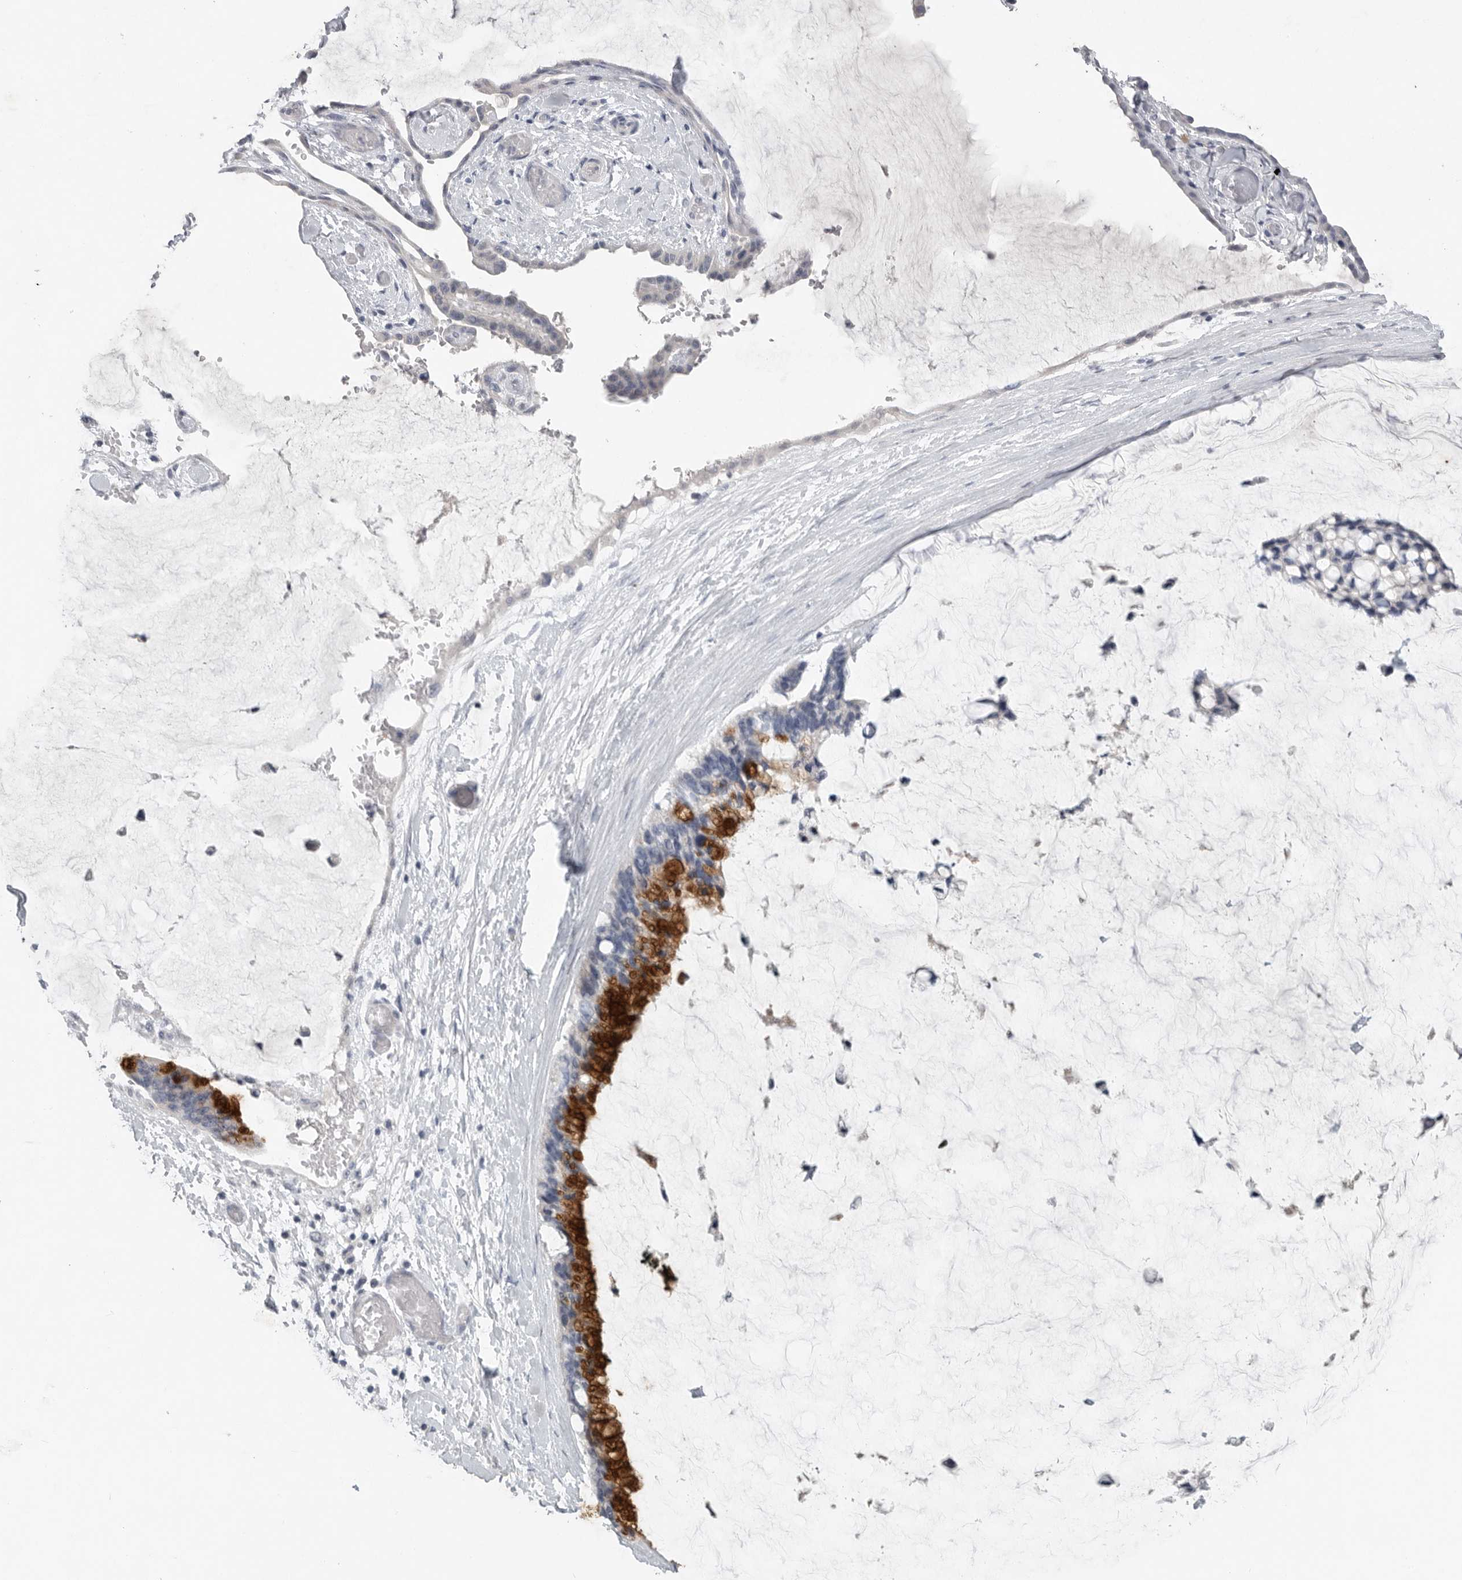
{"staining": {"intensity": "strong", "quantity": ">75%", "location": "cytoplasmic/membranous"}, "tissue": "ovarian cancer", "cell_type": "Tumor cells", "image_type": "cancer", "snomed": [{"axis": "morphology", "description": "Cystadenocarcinoma, mucinous, NOS"}, {"axis": "topography", "description": "Ovary"}], "caption": "About >75% of tumor cells in human ovarian cancer (mucinous cystadenocarcinoma) reveal strong cytoplasmic/membranous protein positivity as visualized by brown immunohistochemical staining.", "gene": "REG4", "patient": {"sex": "female", "age": 39}}